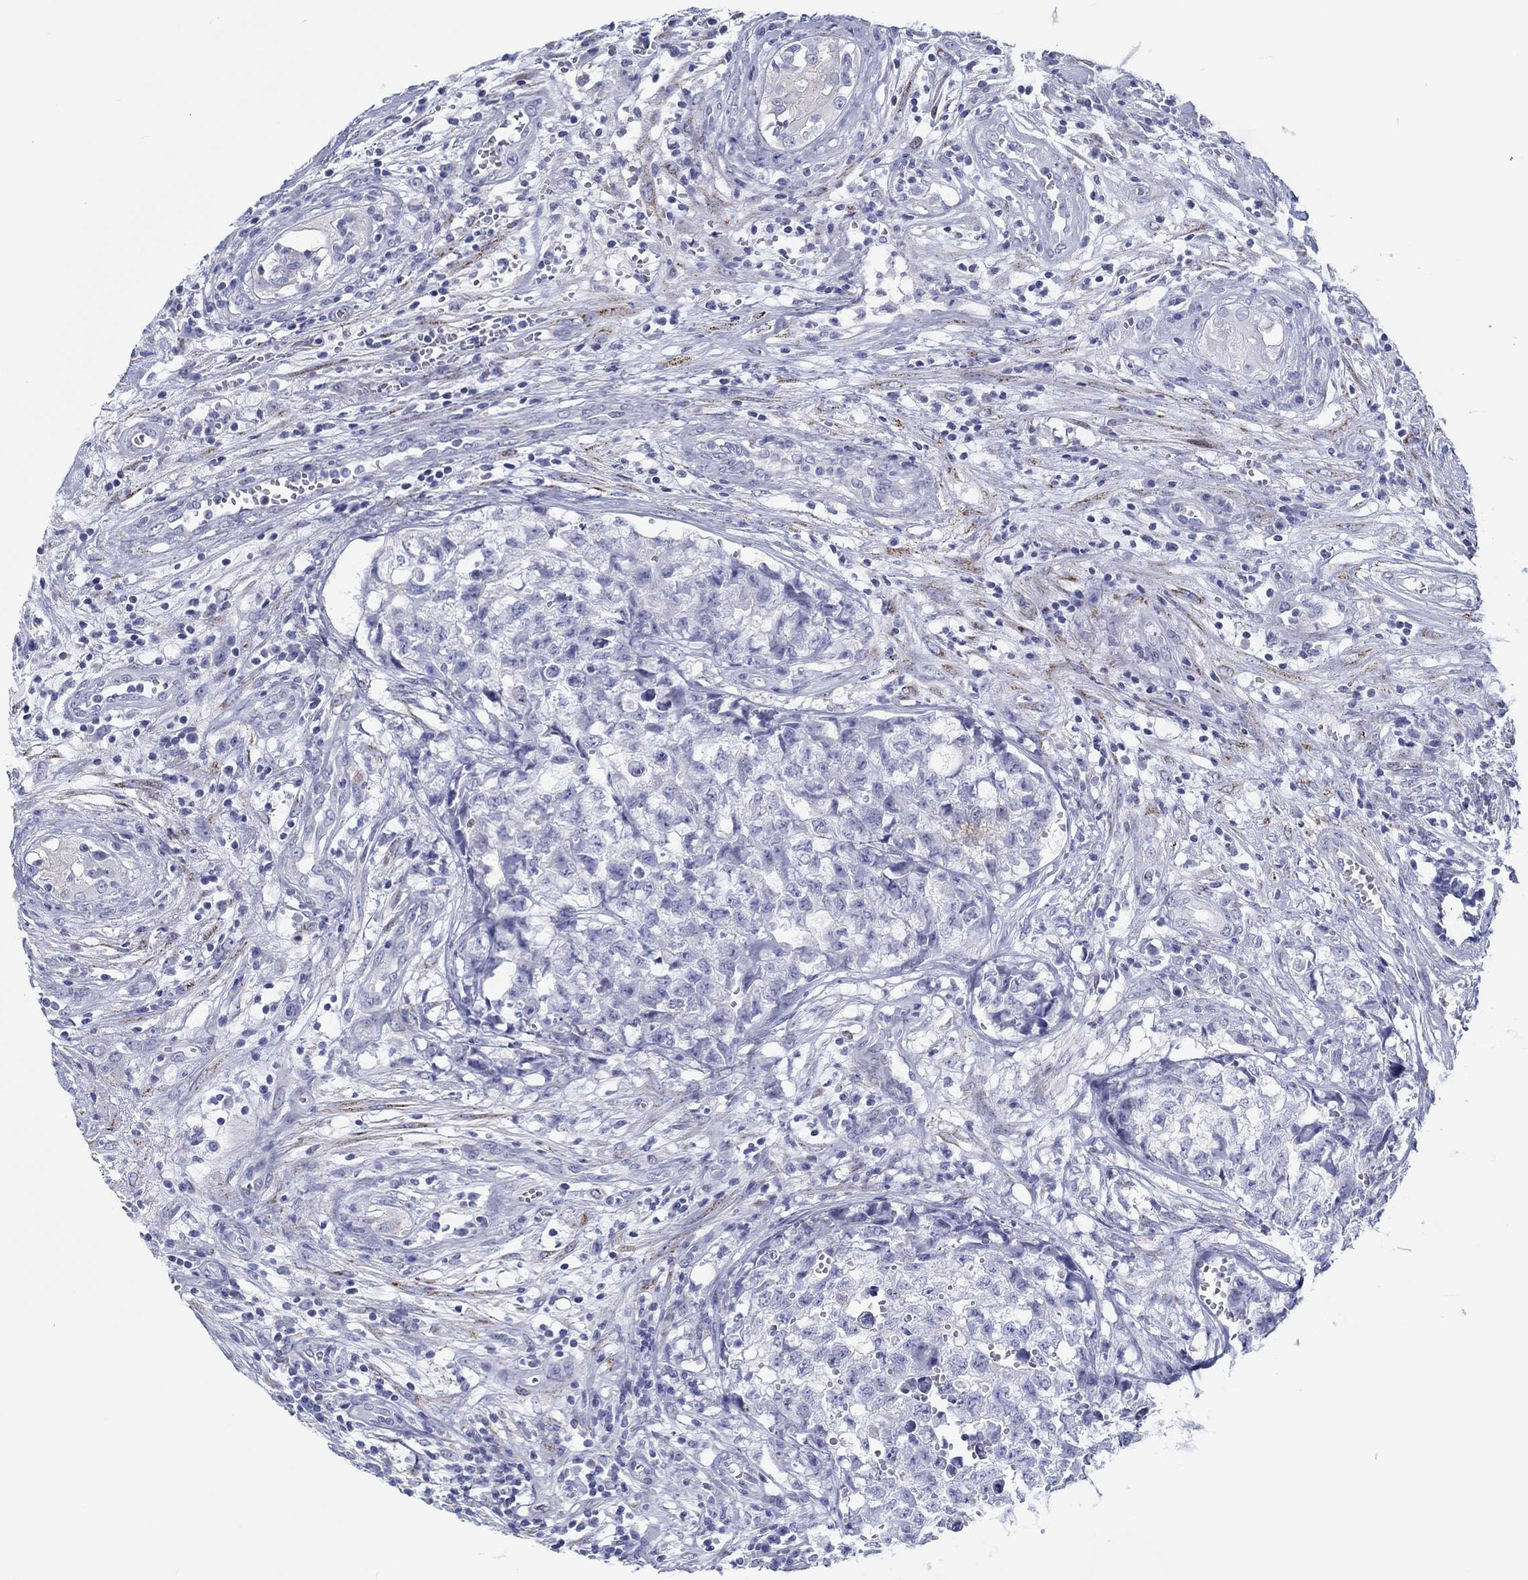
{"staining": {"intensity": "negative", "quantity": "none", "location": "none"}, "tissue": "testis cancer", "cell_type": "Tumor cells", "image_type": "cancer", "snomed": [{"axis": "morphology", "description": "Seminoma, NOS"}, {"axis": "morphology", "description": "Carcinoma, Embryonal, NOS"}, {"axis": "topography", "description": "Testis"}], "caption": "DAB (3,3'-diaminobenzidine) immunohistochemical staining of human testis cancer (embryonal carcinoma) displays no significant expression in tumor cells.", "gene": "H1-1", "patient": {"sex": "male", "age": 22}}